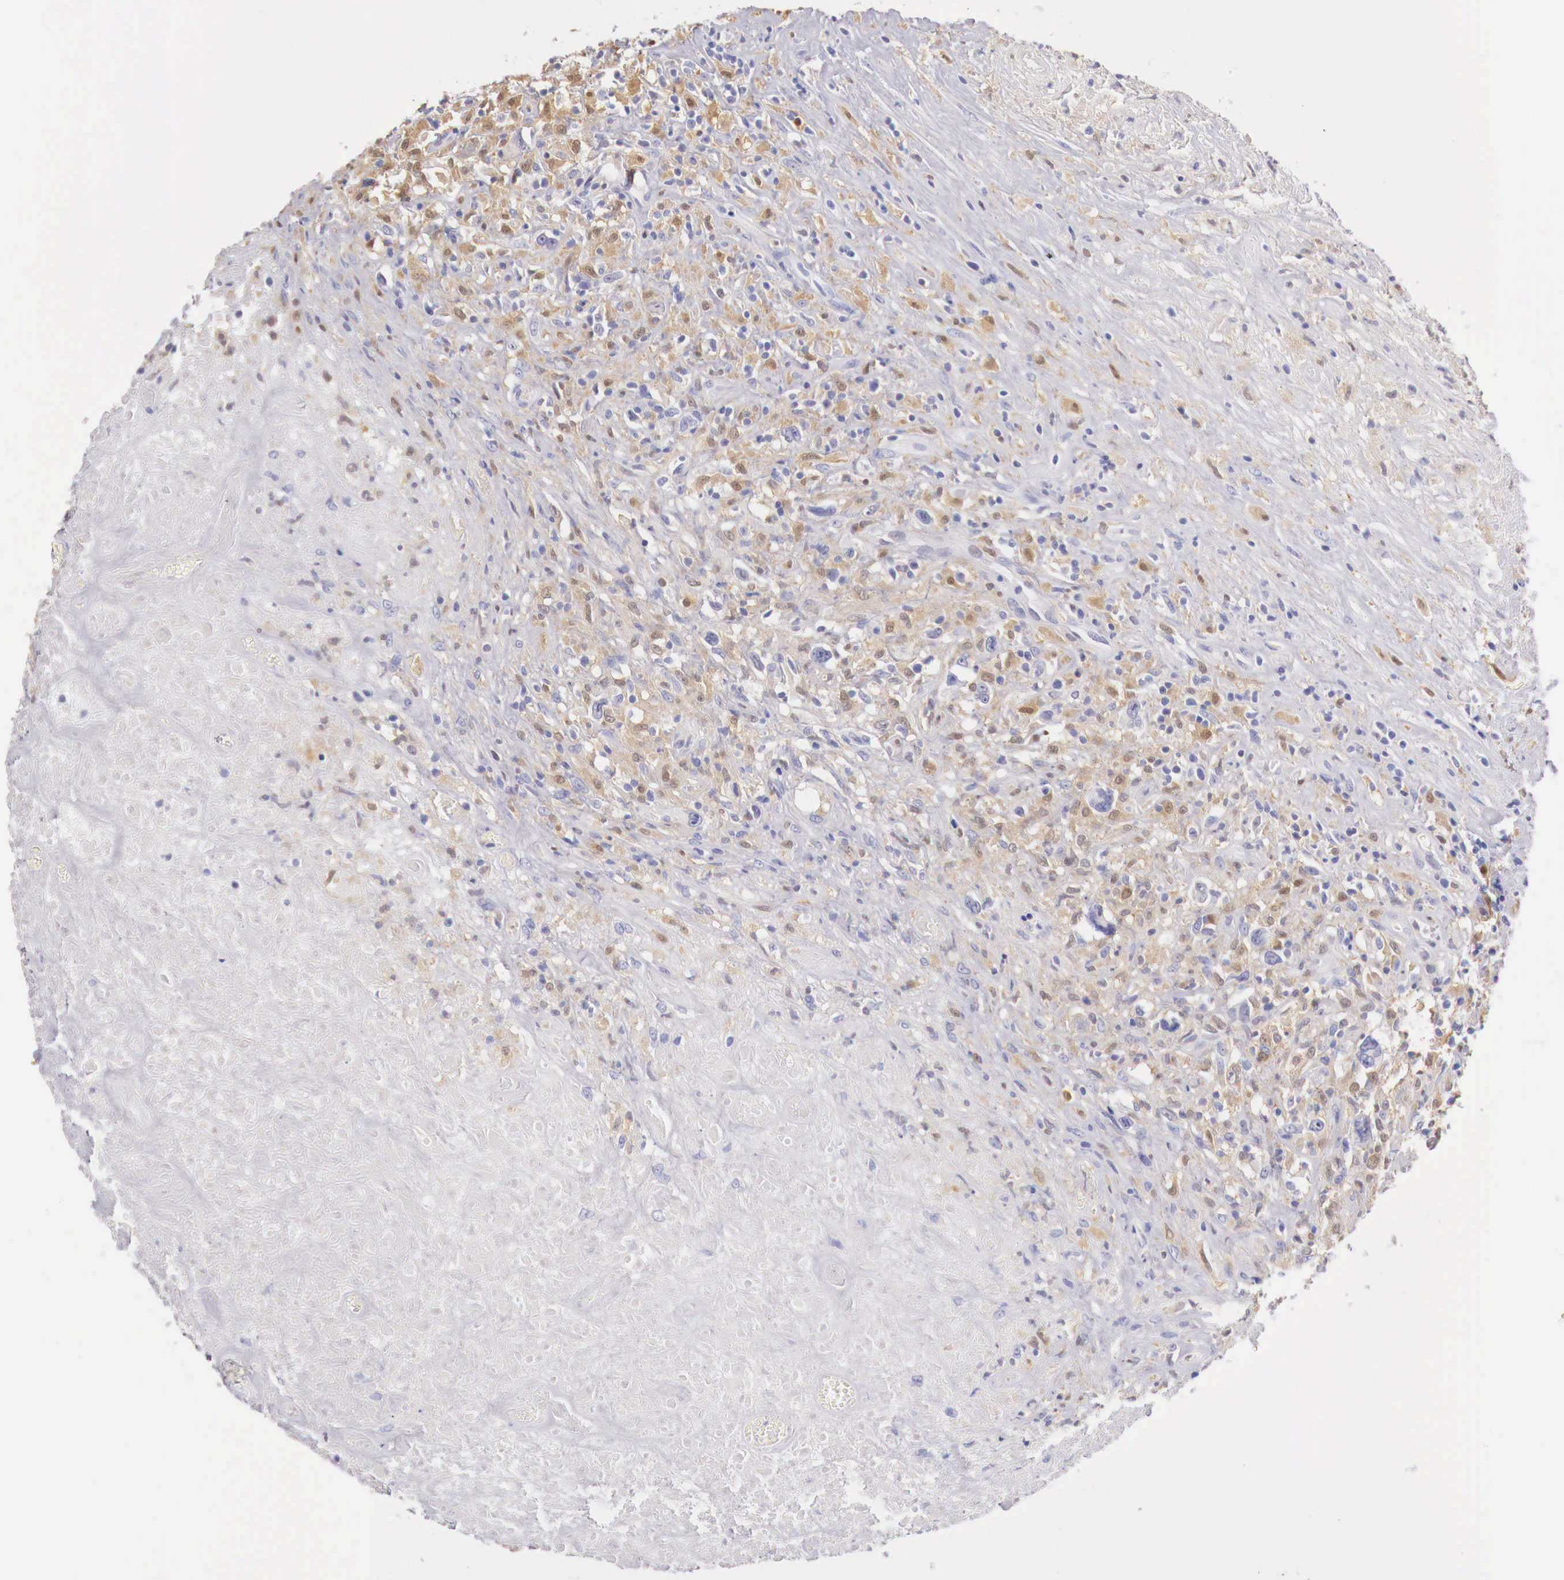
{"staining": {"intensity": "negative", "quantity": "none", "location": "none"}, "tissue": "lymphoma", "cell_type": "Tumor cells", "image_type": "cancer", "snomed": [{"axis": "morphology", "description": "Hodgkin's disease, NOS"}, {"axis": "topography", "description": "Lymph node"}], "caption": "This is an immunohistochemistry (IHC) image of human lymphoma. There is no expression in tumor cells.", "gene": "RENBP", "patient": {"sex": "male", "age": 46}}